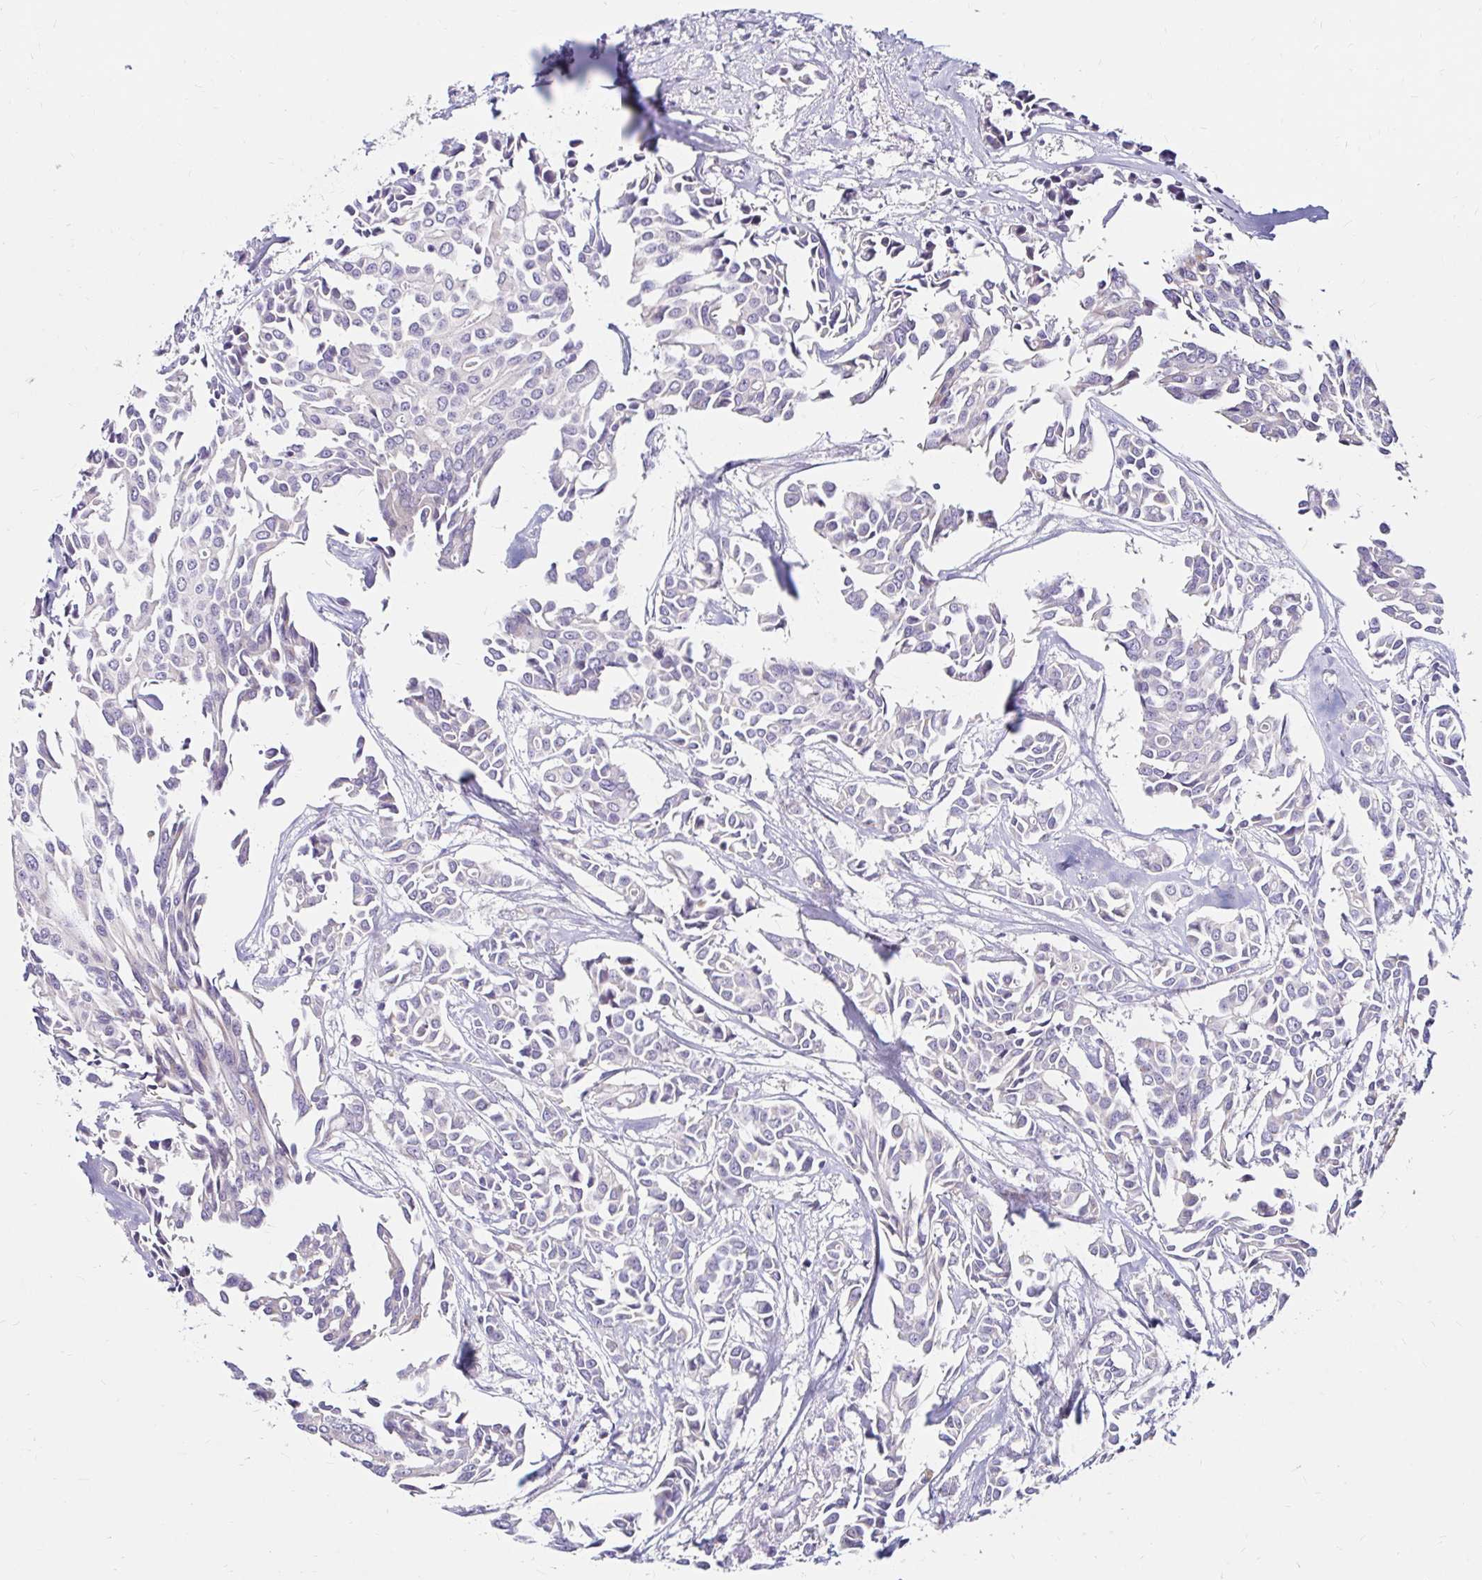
{"staining": {"intensity": "negative", "quantity": "none", "location": "none"}, "tissue": "breast cancer", "cell_type": "Tumor cells", "image_type": "cancer", "snomed": [{"axis": "morphology", "description": "Duct carcinoma"}, {"axis": "topography", "description": "Breast"}], "caption": "IHC histopathology image of infiltrating ductal carcinoma (breast) stained for a protein (brown), which shows no expression in tumor cells. The staining was performed using DAB (3,3'-diaminobenzidine) to visualize the protein expression in brown, while the nuclei were stained in blue with hematoxylin (Magnification: 20x).", "gene": "GUCY1A1", "patient": {"sex": "female", "age": 54}}